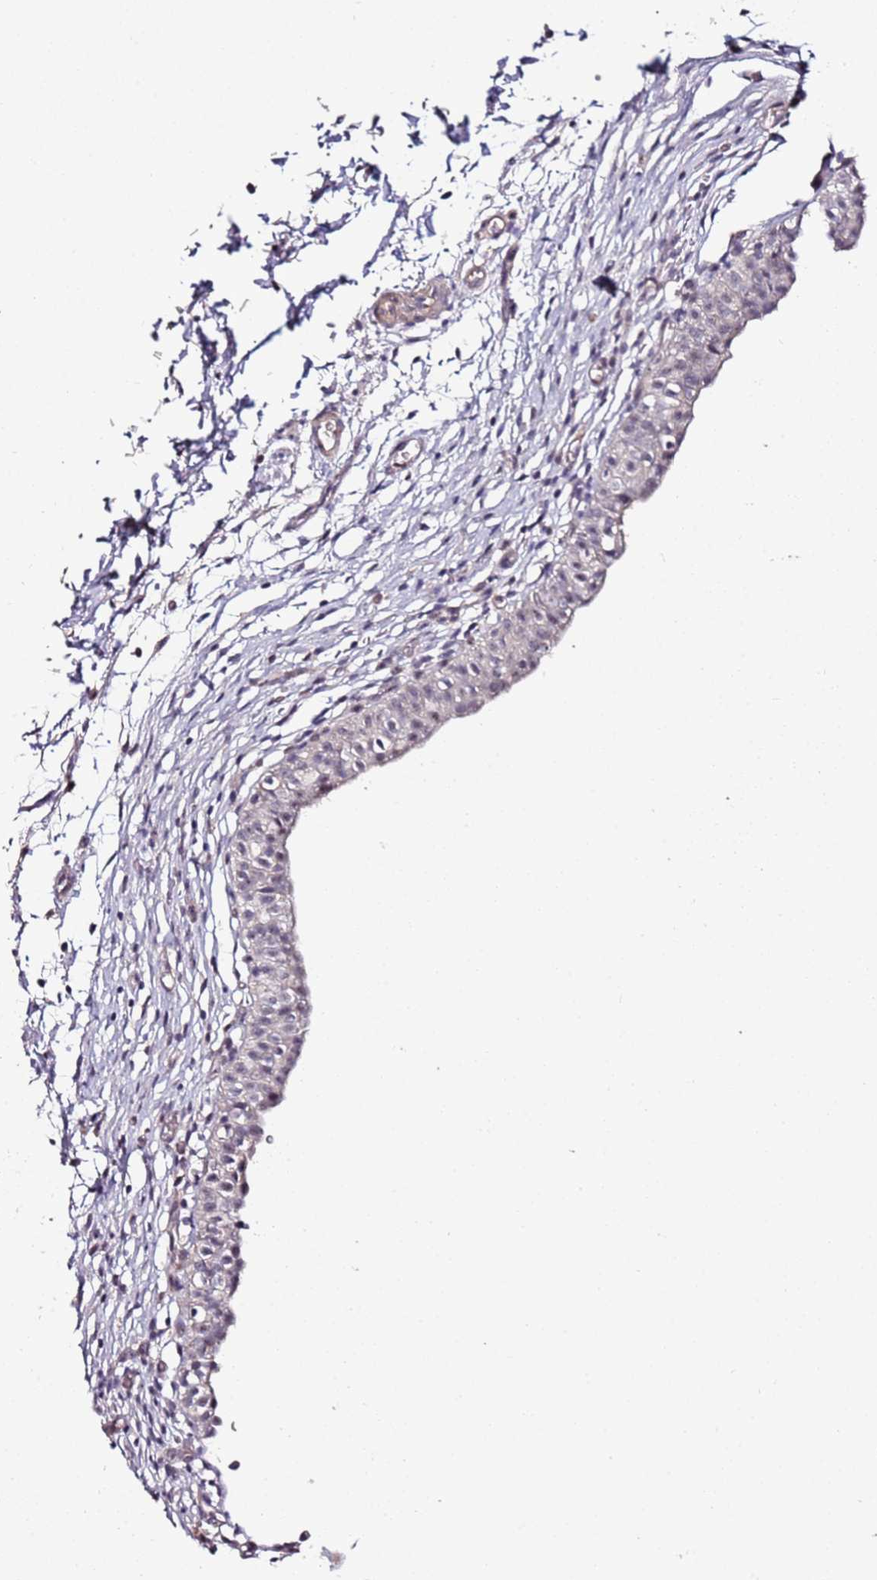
{"staining": {"intensity": "moderate", "quantity": "25%-75%", "location": "nuclear"}, "tissue": "urinary bladder", "cell_type": "Urothelial cells", "image_type": "normal", "snomed": [{"axis": "morphology", "description": "Normal tissue, NOS"}, {"axis": "topography", "description": "Urinary bladder"}, {"axis": "topography", "description": "Peripheral nerve tissue"}], "caption": "Protein expression by immunohistochemistry shows moderate nuclear positivity in about 25%-75% of urothelial cells in benign urinary bladder. The protein of interest is stained brown, and the nuclei are stained in blue (DAB (3,3'-diaminobenzidine) IHC with brightfield microscopy, high magnification).", "gene": "DUSP28", "patient": {"sex": "male", "age": 55}}